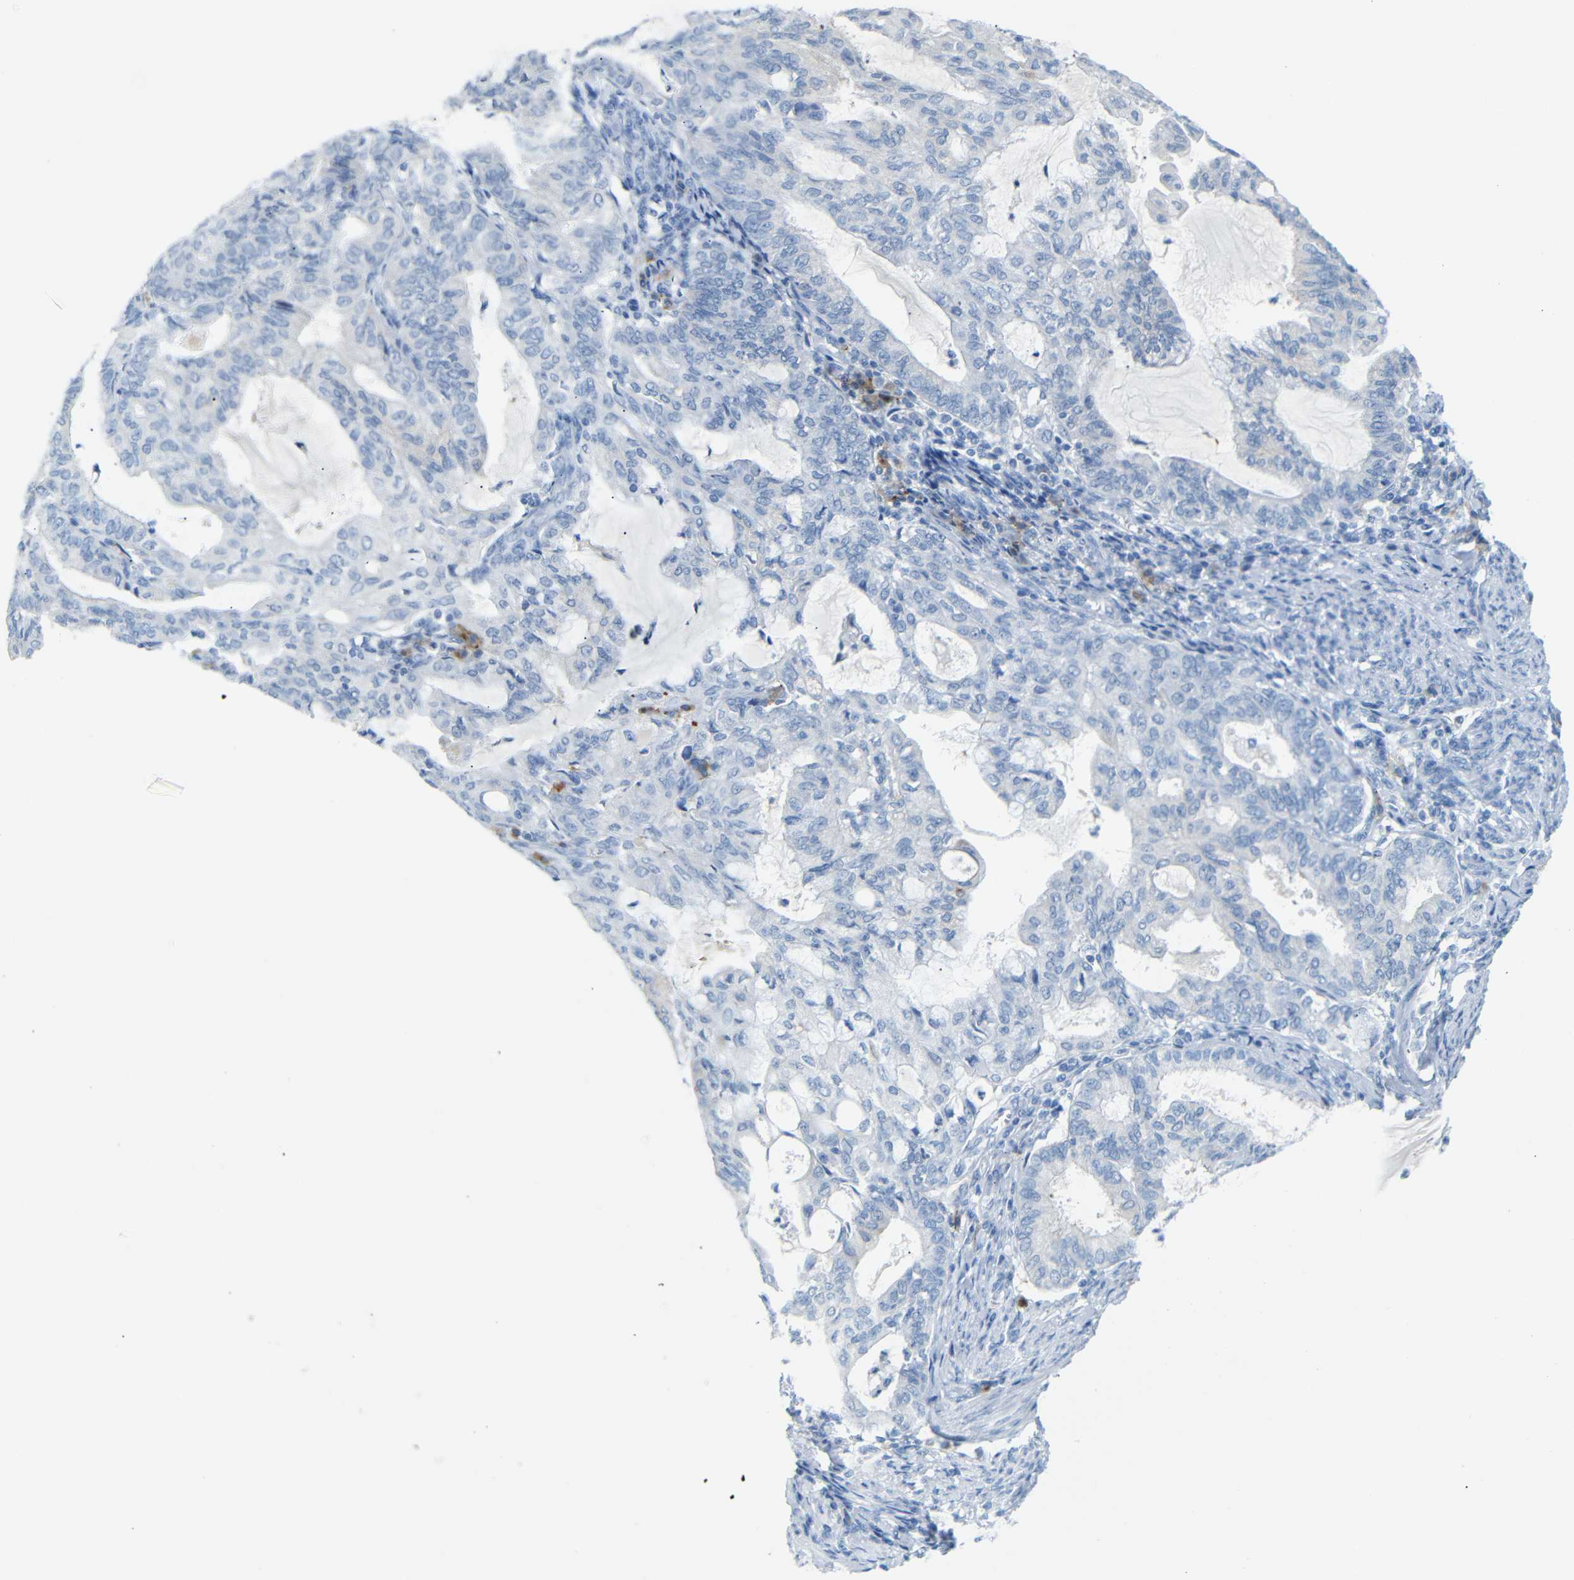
{"staining": {"intensity": "negative", "quantity": "none", "location": "none"}, "tissue": "endometrial cancer", "cell_type": "Tumor cells", "image_type": "cancer", "snomed": [{"axis": "morphology", "description": "Adenocarcinoma, NOS"}, {"axis": "topography", "description": "Endometrium"}], "caption": "The micrograph reveals no staining of tumor cells in endometrial cancer (adenocarcinoma).", "gene": "FCRL1", "patient": {"sex": "female", "age": 86}}